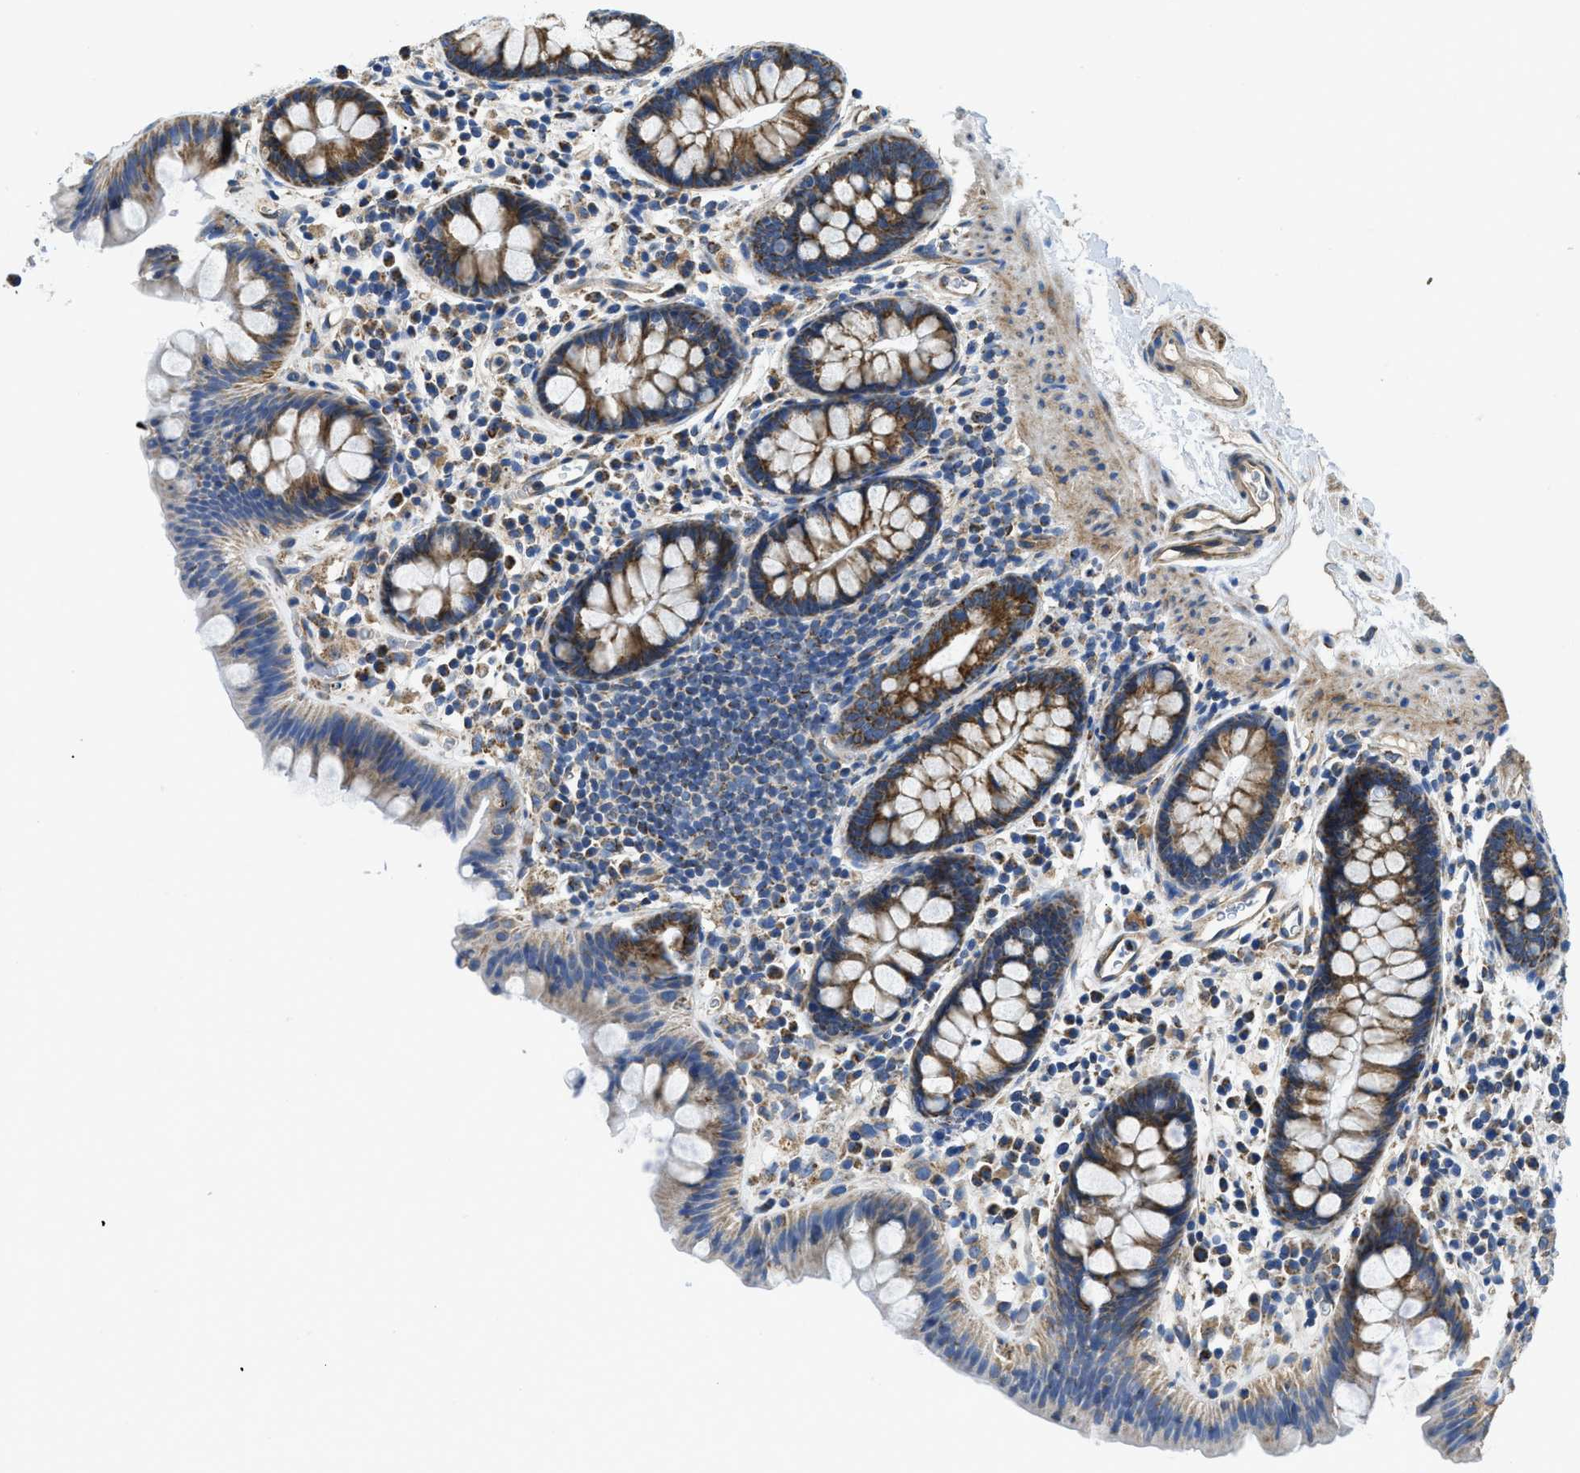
{"staining": {"intensity": "moderate", "quantity": ">75%", "location": "cytoplasmic/membranous"}, "tissue": "colon", "cell_type": "Endothelial cells", "image_type": "normal", "snomed": [{"axis": "morphology", "description": "Normal tissue, NOS"}, {"axis": "topography", "description": "Colon"}], "caption": "Colon stained with DAB immunohistochemistry (IHC) exhibits medium levels of moderate cytoplasmic/membranous expression in about >75% of endothelial cells.", "gene": "STK33", "patient": {"sex": "female", "age": 80}}